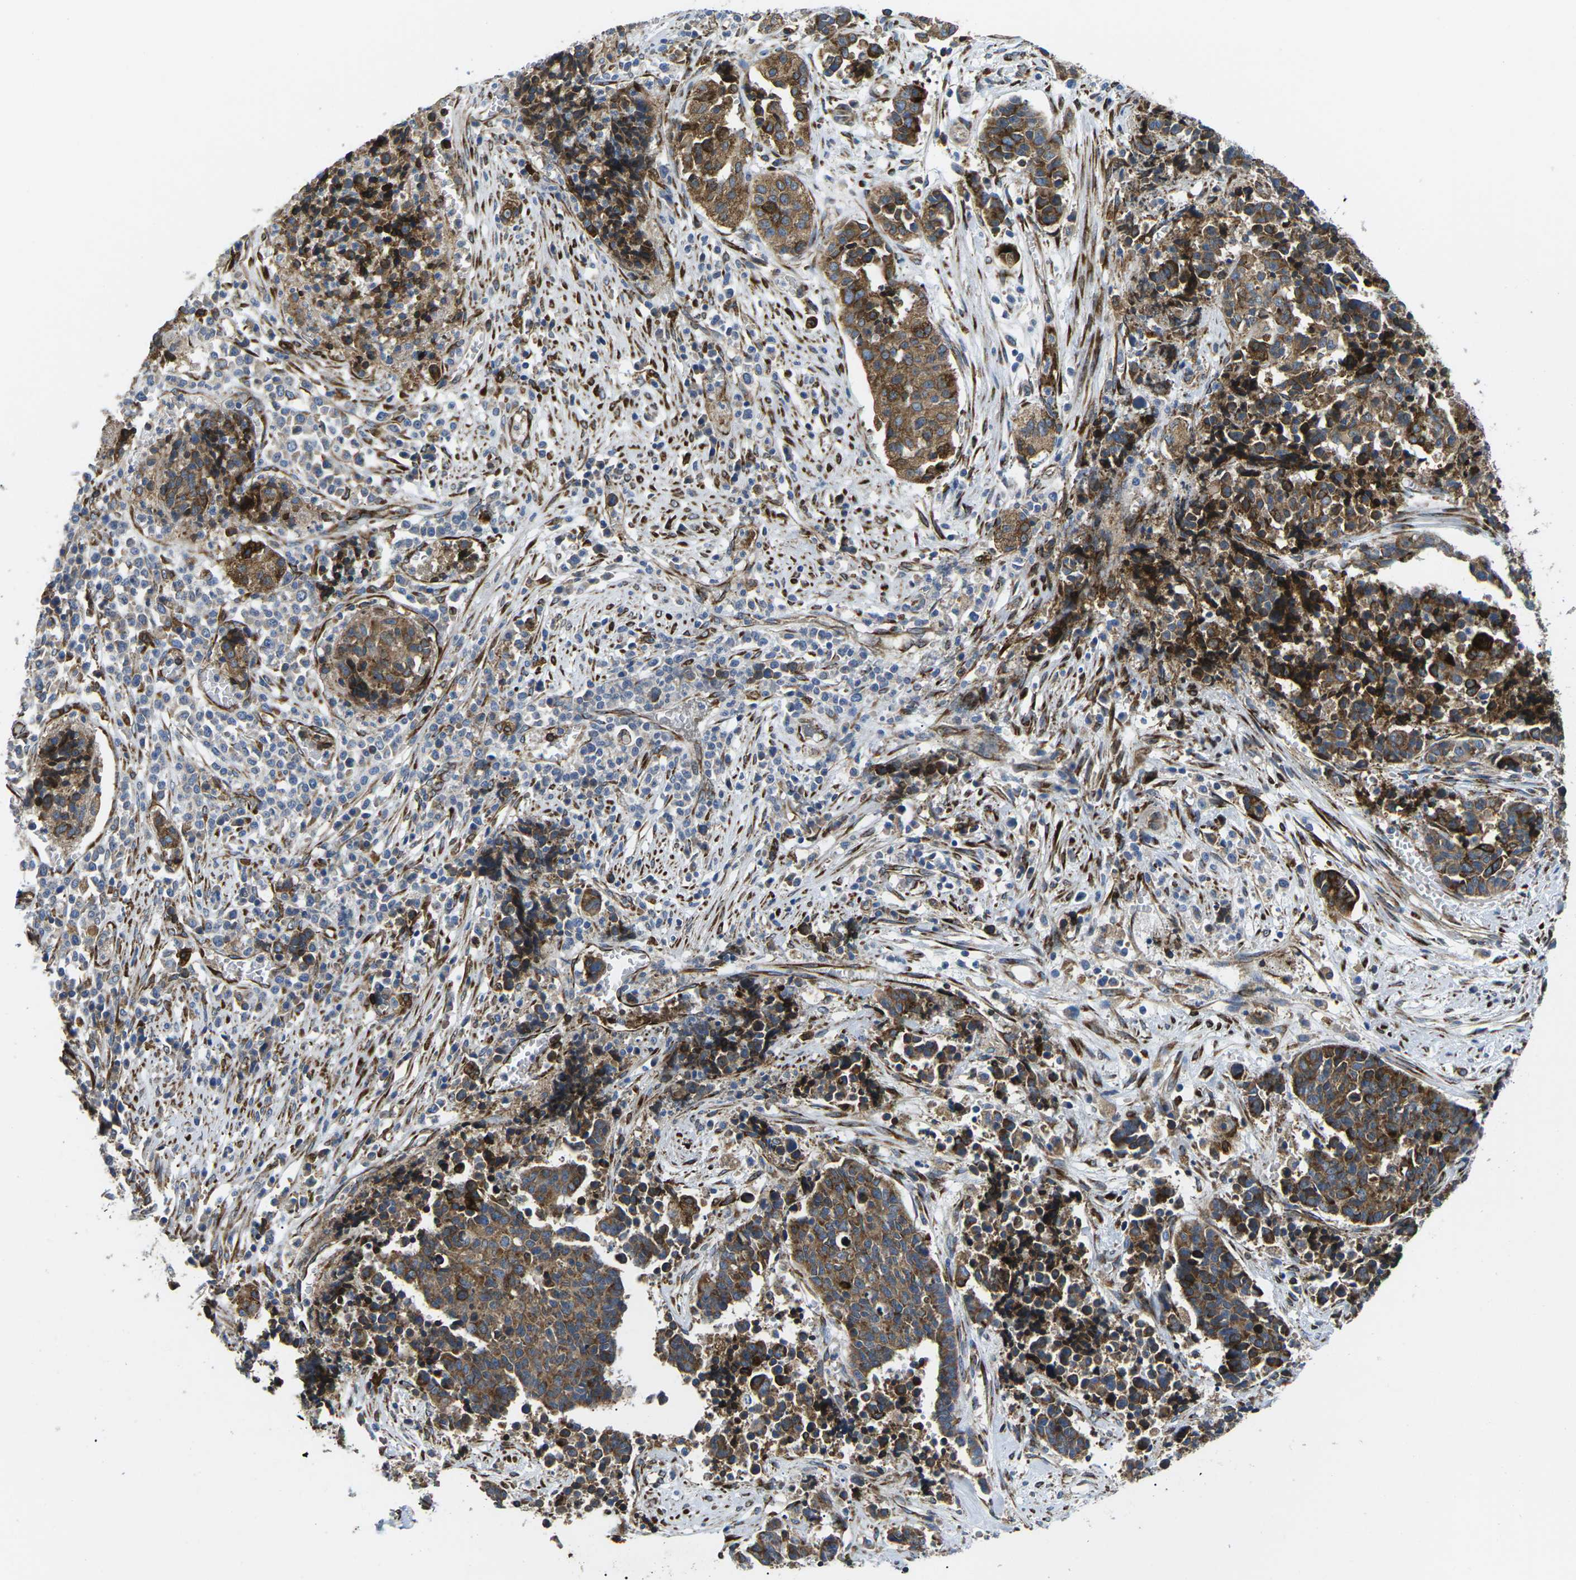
{"staining": {"intensity": "moderate", "quantity": ">75%", "location": "cytoplasmic/membranous"}, "tissue": "cervical cancer", "cell_type": "Tumor cells", "image_type": "cancer", "snomed": [{"axis": "morphology", "description": "Squamous cell carcinoma, NOS"}, {"axis": "topography", "description": "Cervix"}], "caption": "The immunohistochemical stain labels moderate cytoplasmic/membranous staining in tumor cells of squamous cell carcinoma (cervical) tissue.", "gene": "PDZD8", "patient": {"sex": "female", "age": 35}}